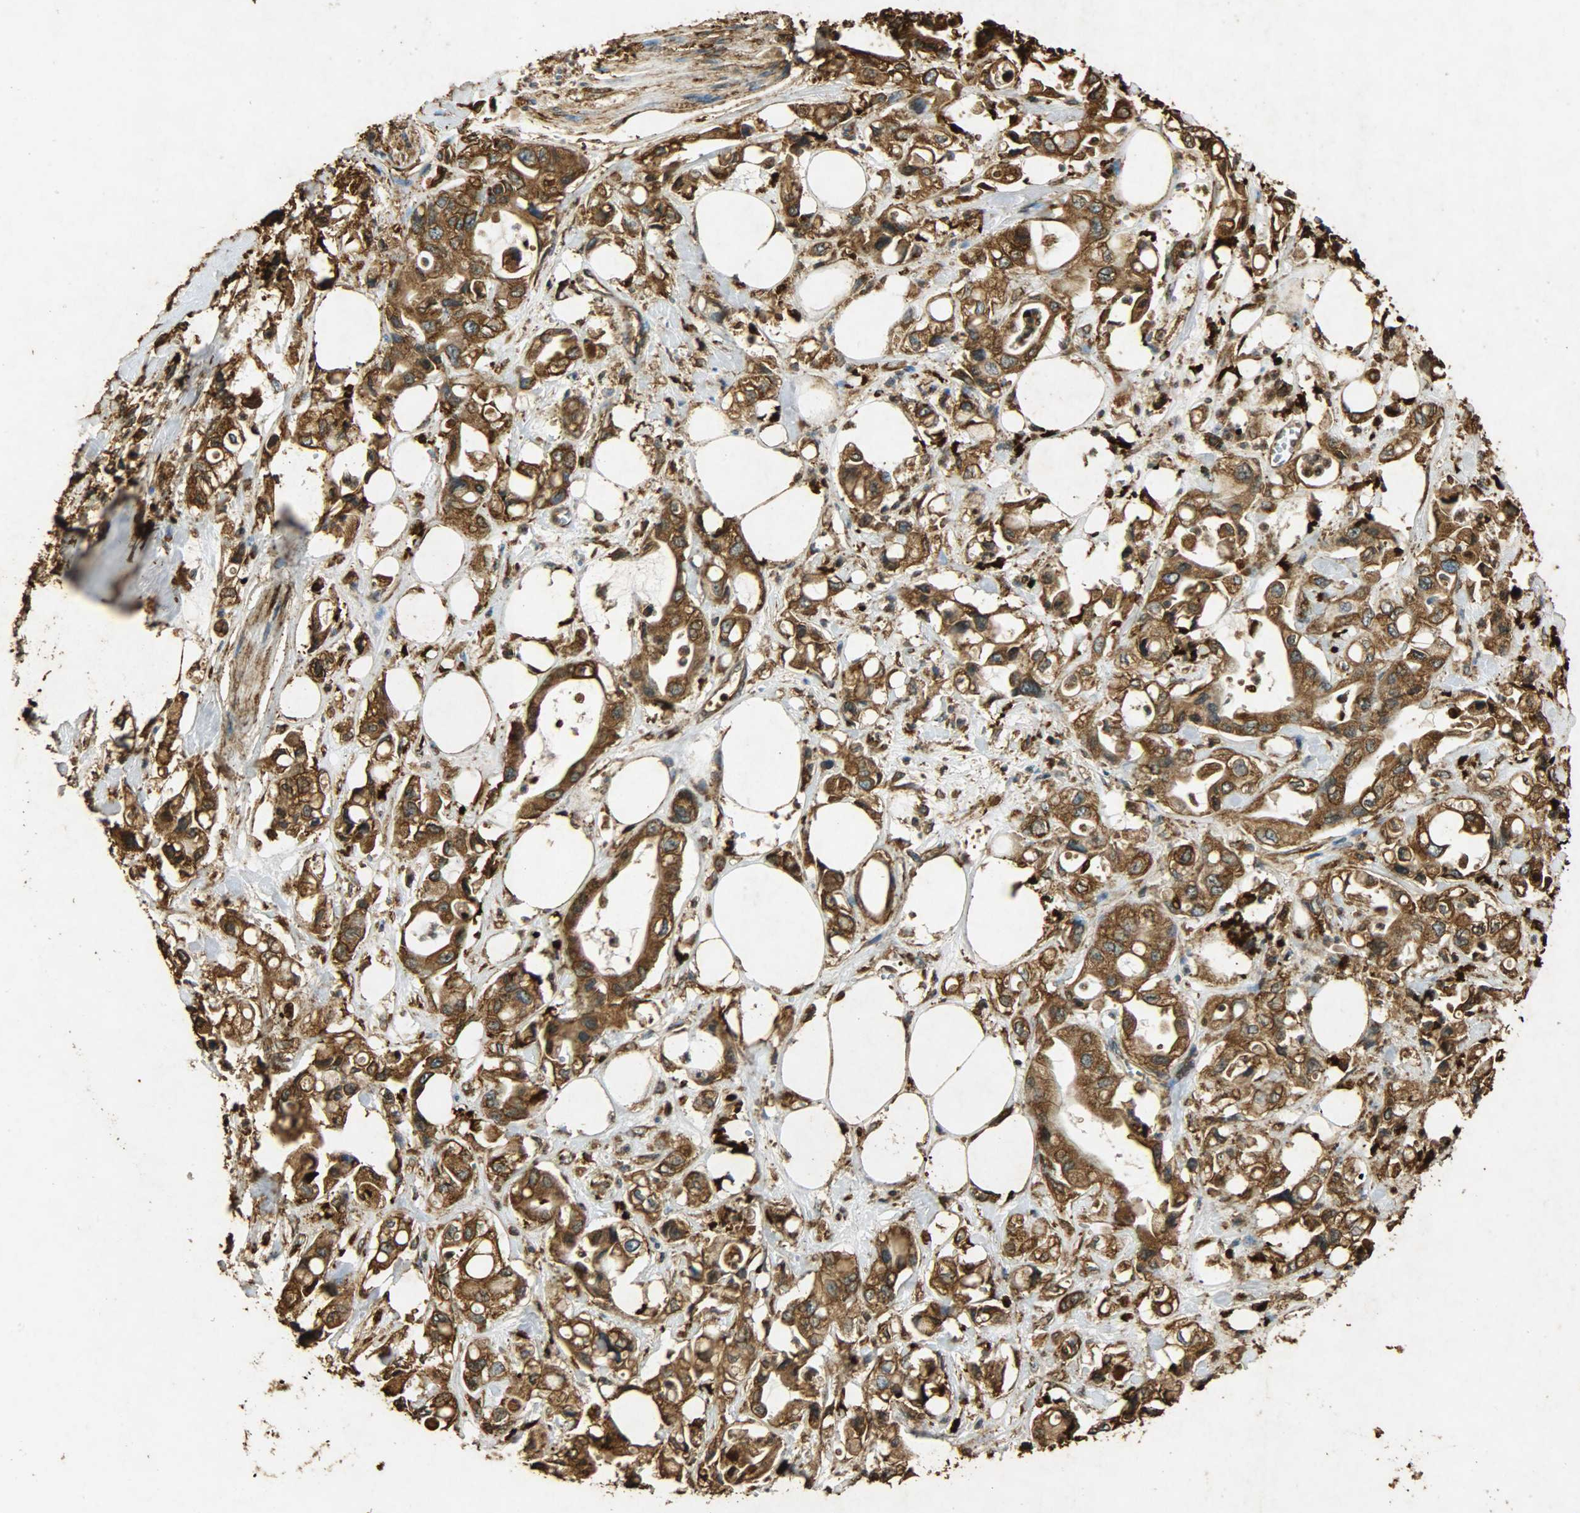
{"staining": {"intensity": "strong", "quantity": ">75%", "location": "cytoplasmic/membranous"}, "tissue": "pancreatic cancer", "cell_type": "Tumor cells", "image_type": "cancer", "snomed": [{"axis": "morphology", "description": "Adenocarcinoma, NOS"}, {"axis": "topography", "description": "Pancreas"}], "caption": "Immunohistochemistry (DAB) staining of human adenocarcinoma (pancreatic) reveals strong cytoplasmic/membranous protein expression in approximately >75% of tumor cells.", "gene": "HSP90B1", "patient": {"sex": "male", "age": 70}}